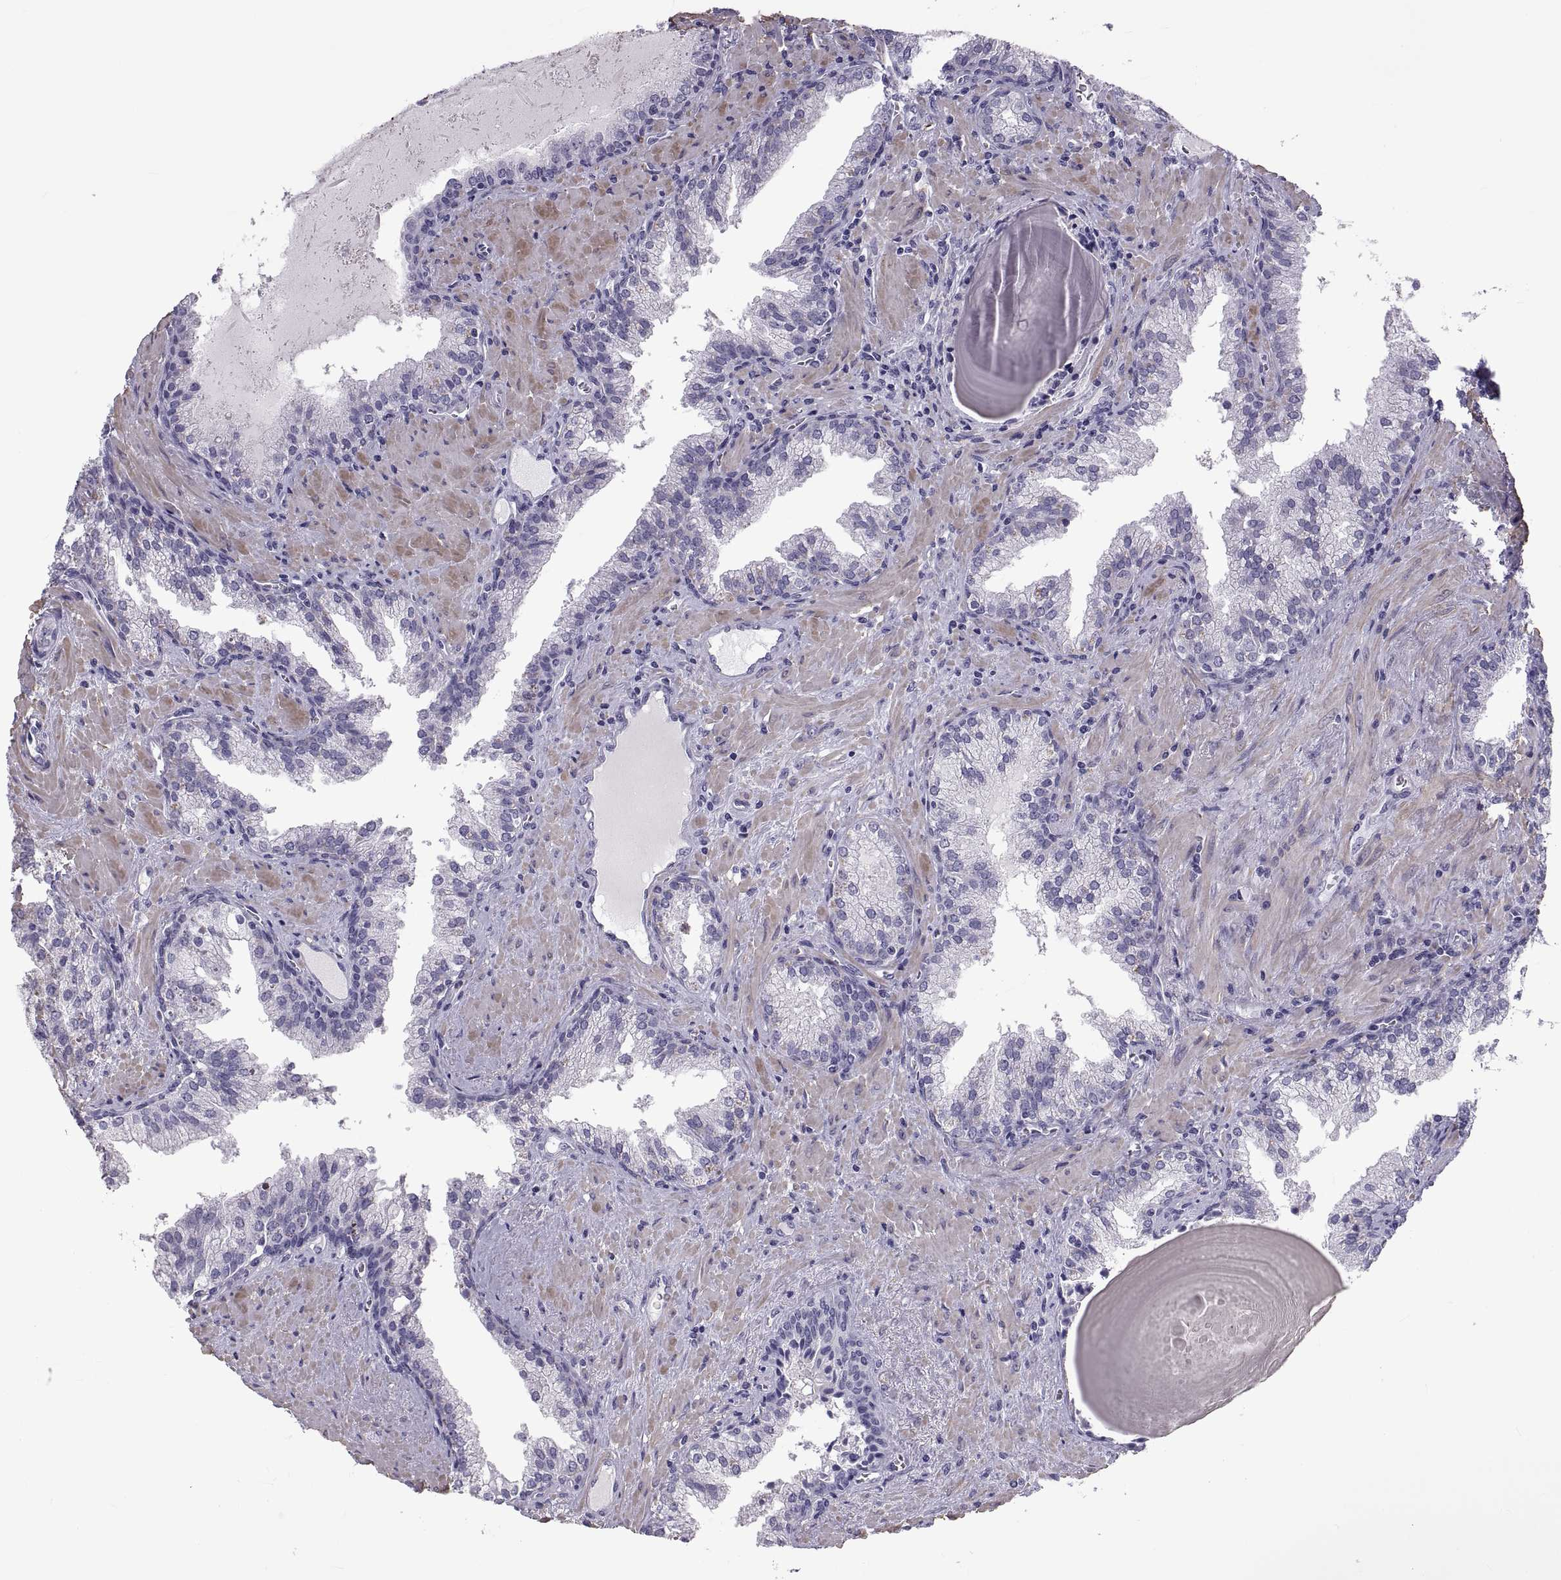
{"staining": {"intensity": "negative", "quantity": "none", "location": "none"}, "tissue": "prostate cancer", "cell_type": "Tumor cells", "image_type": "cancer", "snomed": [{"axis": "morphology", "description": "Adenocarcinoma, High grade"}, {"axis": "topography", "description": "Prostate"}], "caption": "Immunohistochemistry of prostate cancer (high-grade adenocarcinoma) reveals no expression in tumor cells.", "gene": "MAGEB1", "patient": {"sex": "male", "age": 68}}